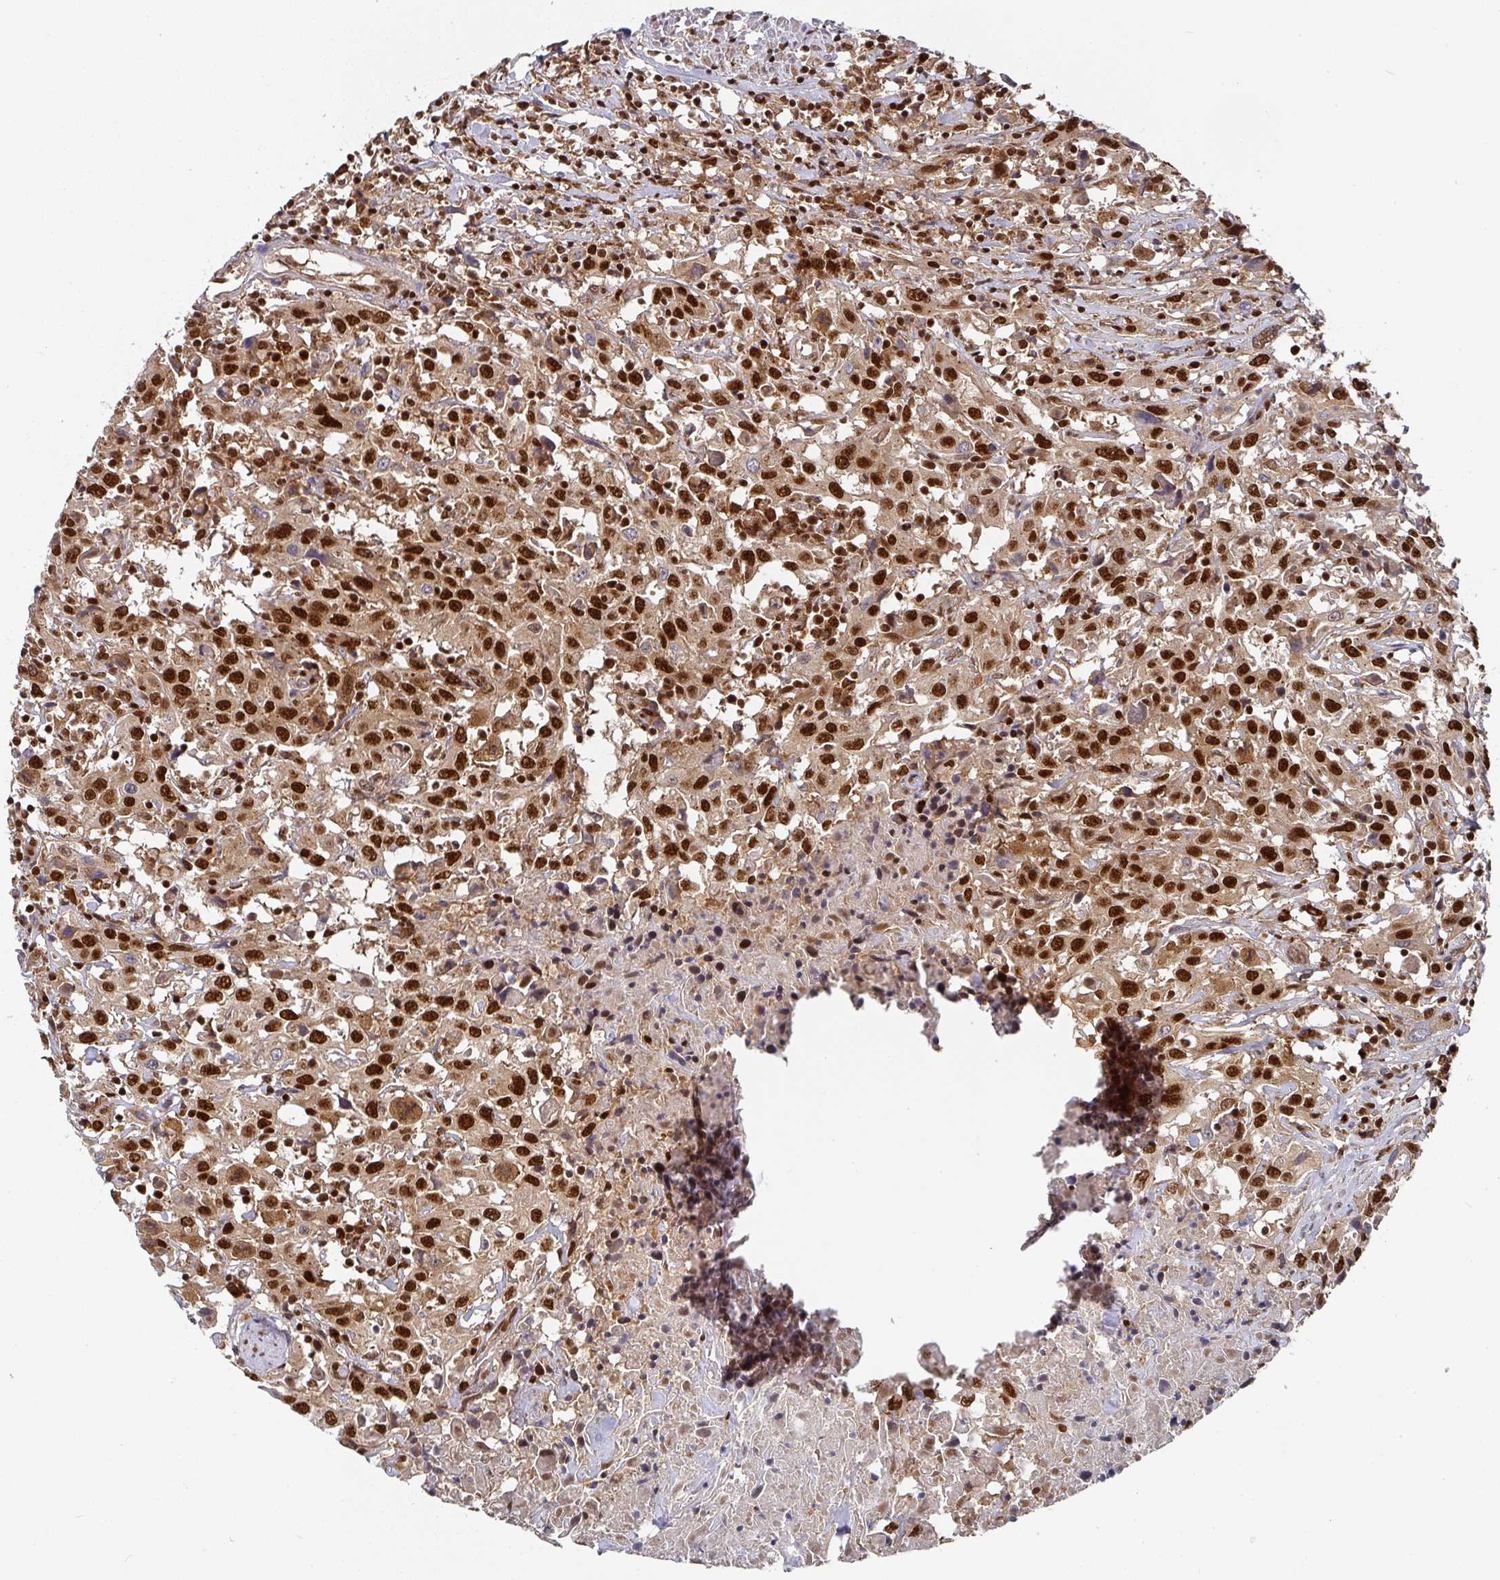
{"staining": {"intensity": "strong", "quantity": ">75%", "location": "nuclear"}, "tissue": "urothelial cancer", "cell_type": "Tumor cells", "image_type": "cancer", "snomed": [{"axis": "morphology", "description": "Urothelial carcinoma, High grade"}, {"axis": "topography", "description": "Urinary bladder"}], "caption": "The image reveals a brown stain indicating the presence of a protein in the nuclear of tumor cells in urothelial cancer.", "gene": "DIDO1", "patient": {"sex": "male", "age": 61}}